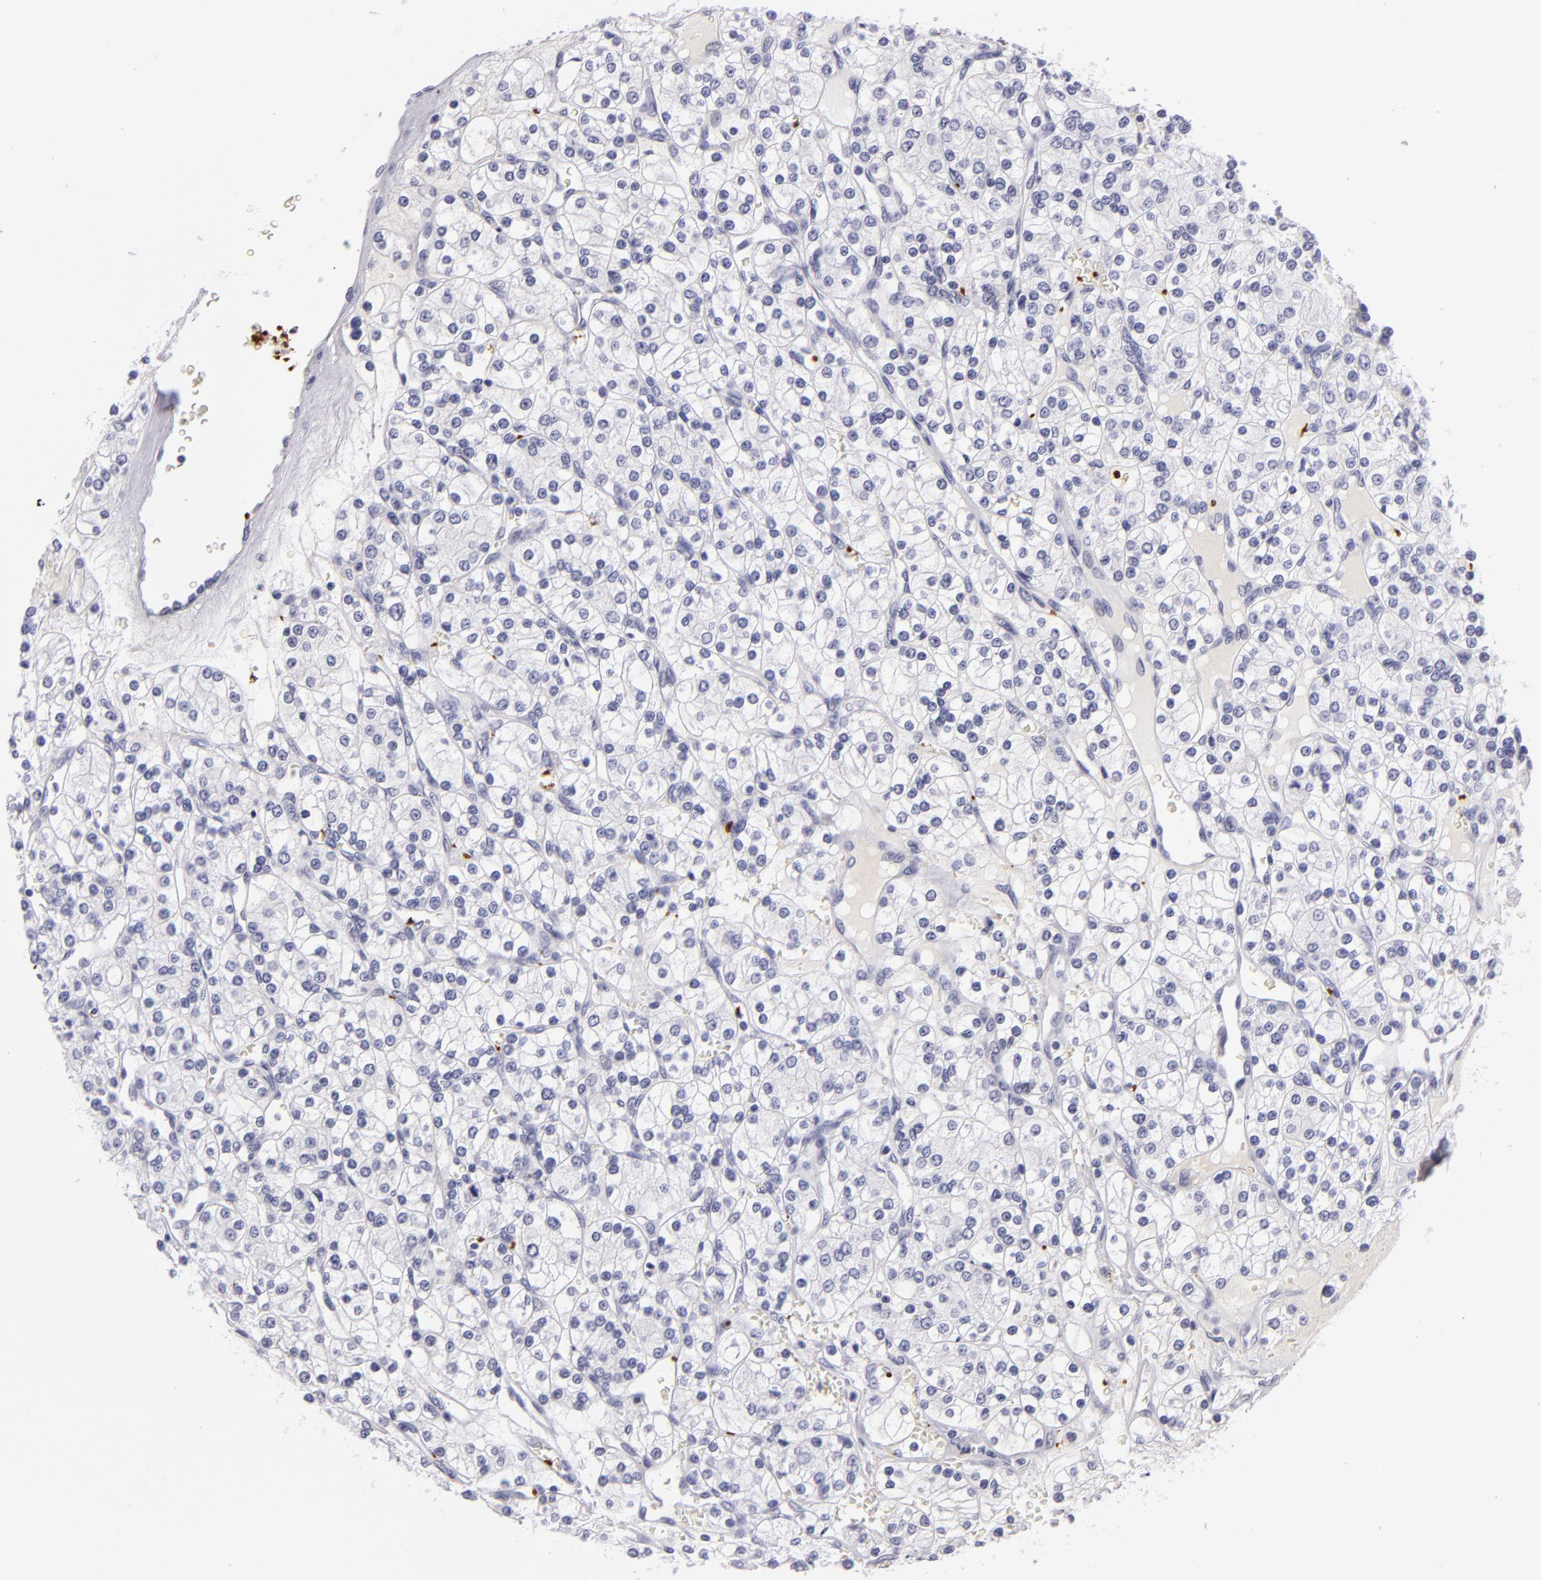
{"staining": {"intensity": "negative", "quantity": "none", "location": "none"}, "tissue": "renal cancer", "cell_type": "Tumor cells", "image_type": "cancer", "snomed": [{"axis": "morphology", "description": "Adenocarcinoma, NOS"}, {"axis": "topography", "description": "Kidney"}], "caption": "An IHC histopathology image of renal cancer is shown. There is no staining in tumor cells of renal cancer.", "gene": "GP1BA", "patient": {"sex": "female", "age": 62}}